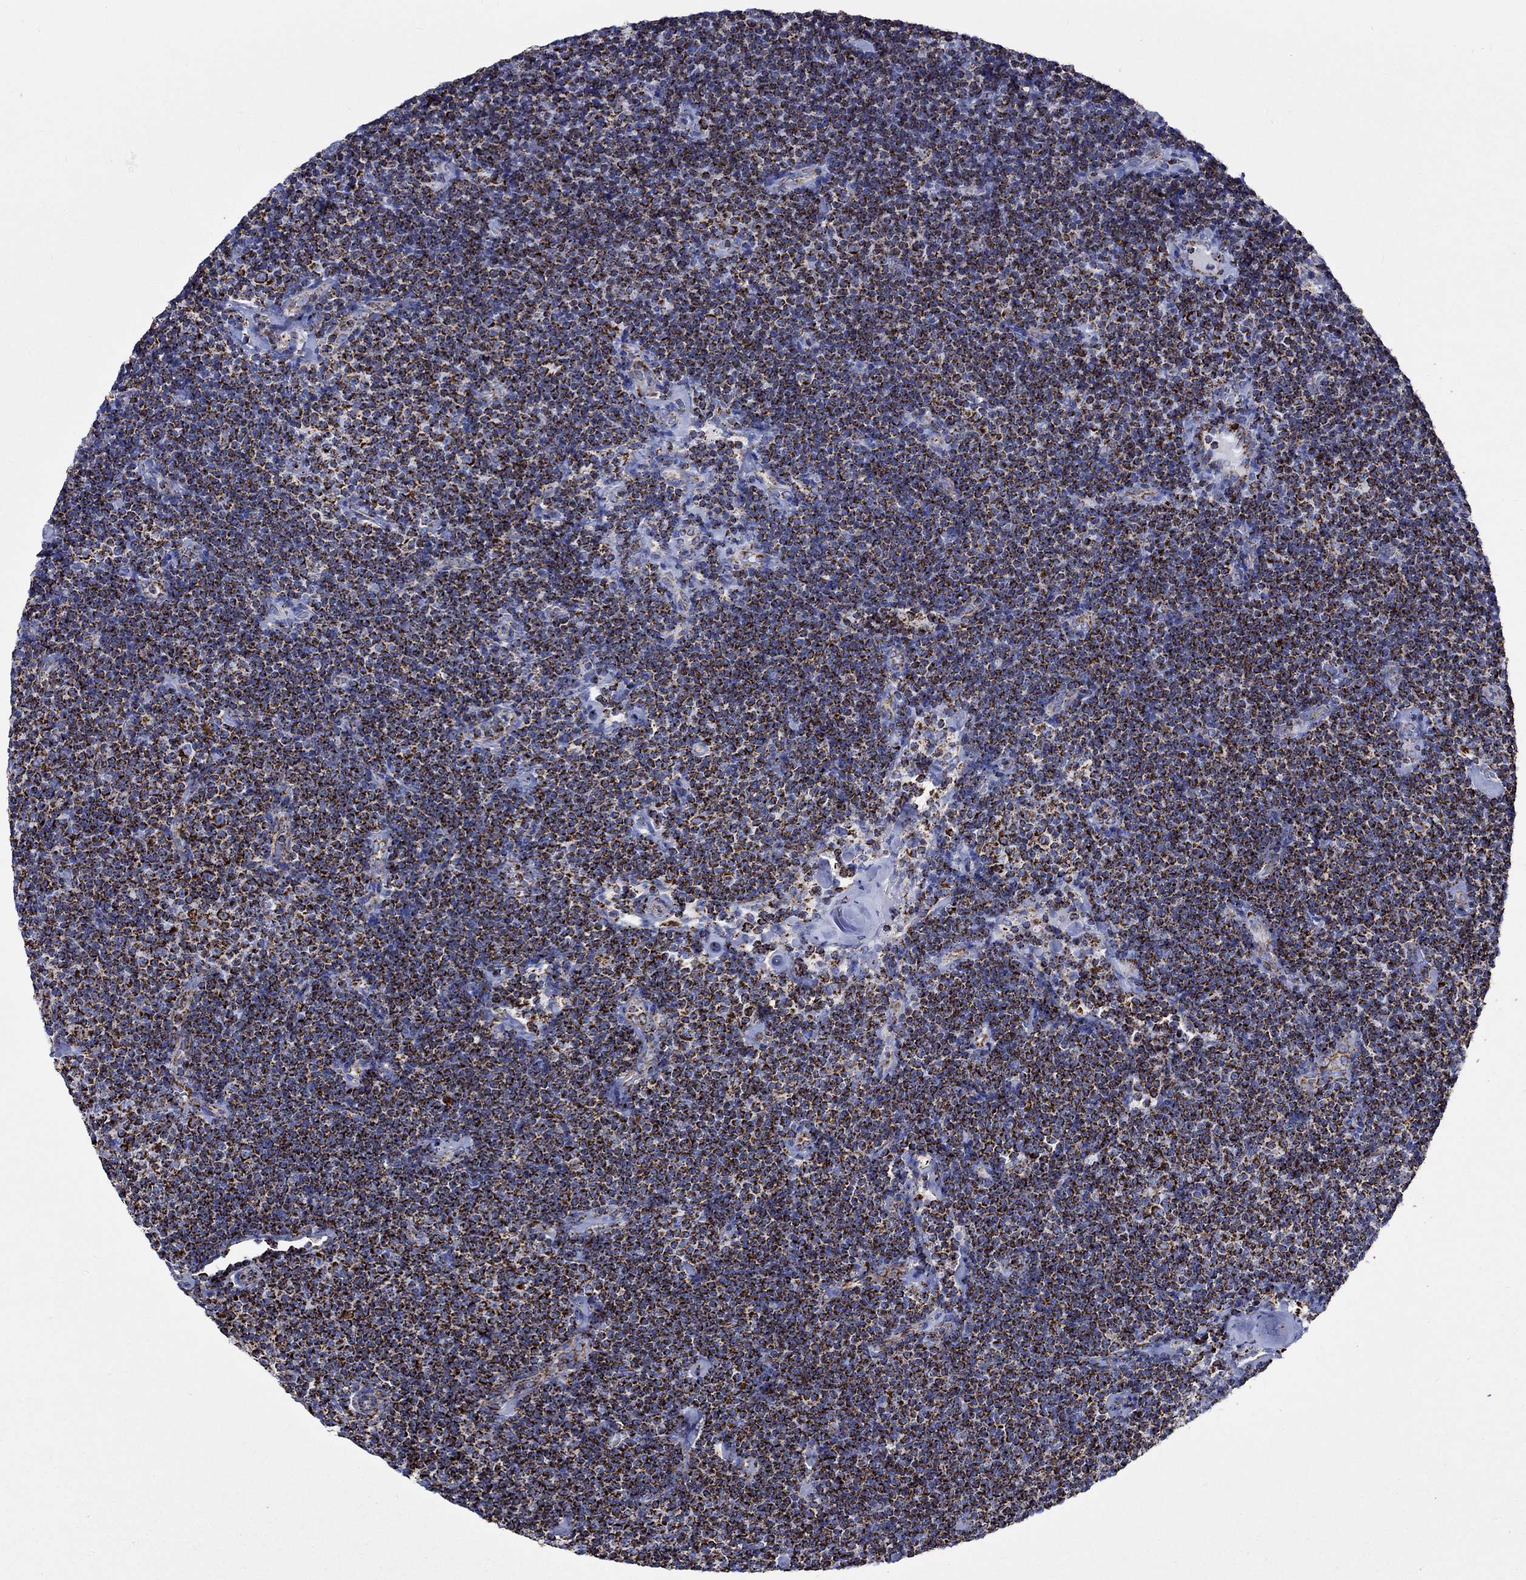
{"staining": {"intensity": "strong", "quantity": ">75%", "location": "cytoplasmic/membranous"}, "tissue": "lymphoma", "cell_type": "Tumor cells", "image_type": "cancer", "snomed": [{"axis": "morphology", "description": "Malignant lymphoma, non-Hodgkin's type, Low grade"}, {"axis": "topography", "description": "Lymph node"}], "caption": "Immunohistochemistry (DAB) staining of low-grade malignant lymphoma, non-Hodgkin's type reveals strong cytoplasmic/membranous protein staining in approximately >75% of tumor cells. (DAB = brown stain, brightfield microscopy at high magnification).", "gene": "RCE1", "patient": {"sex": "male", "age": 81}}